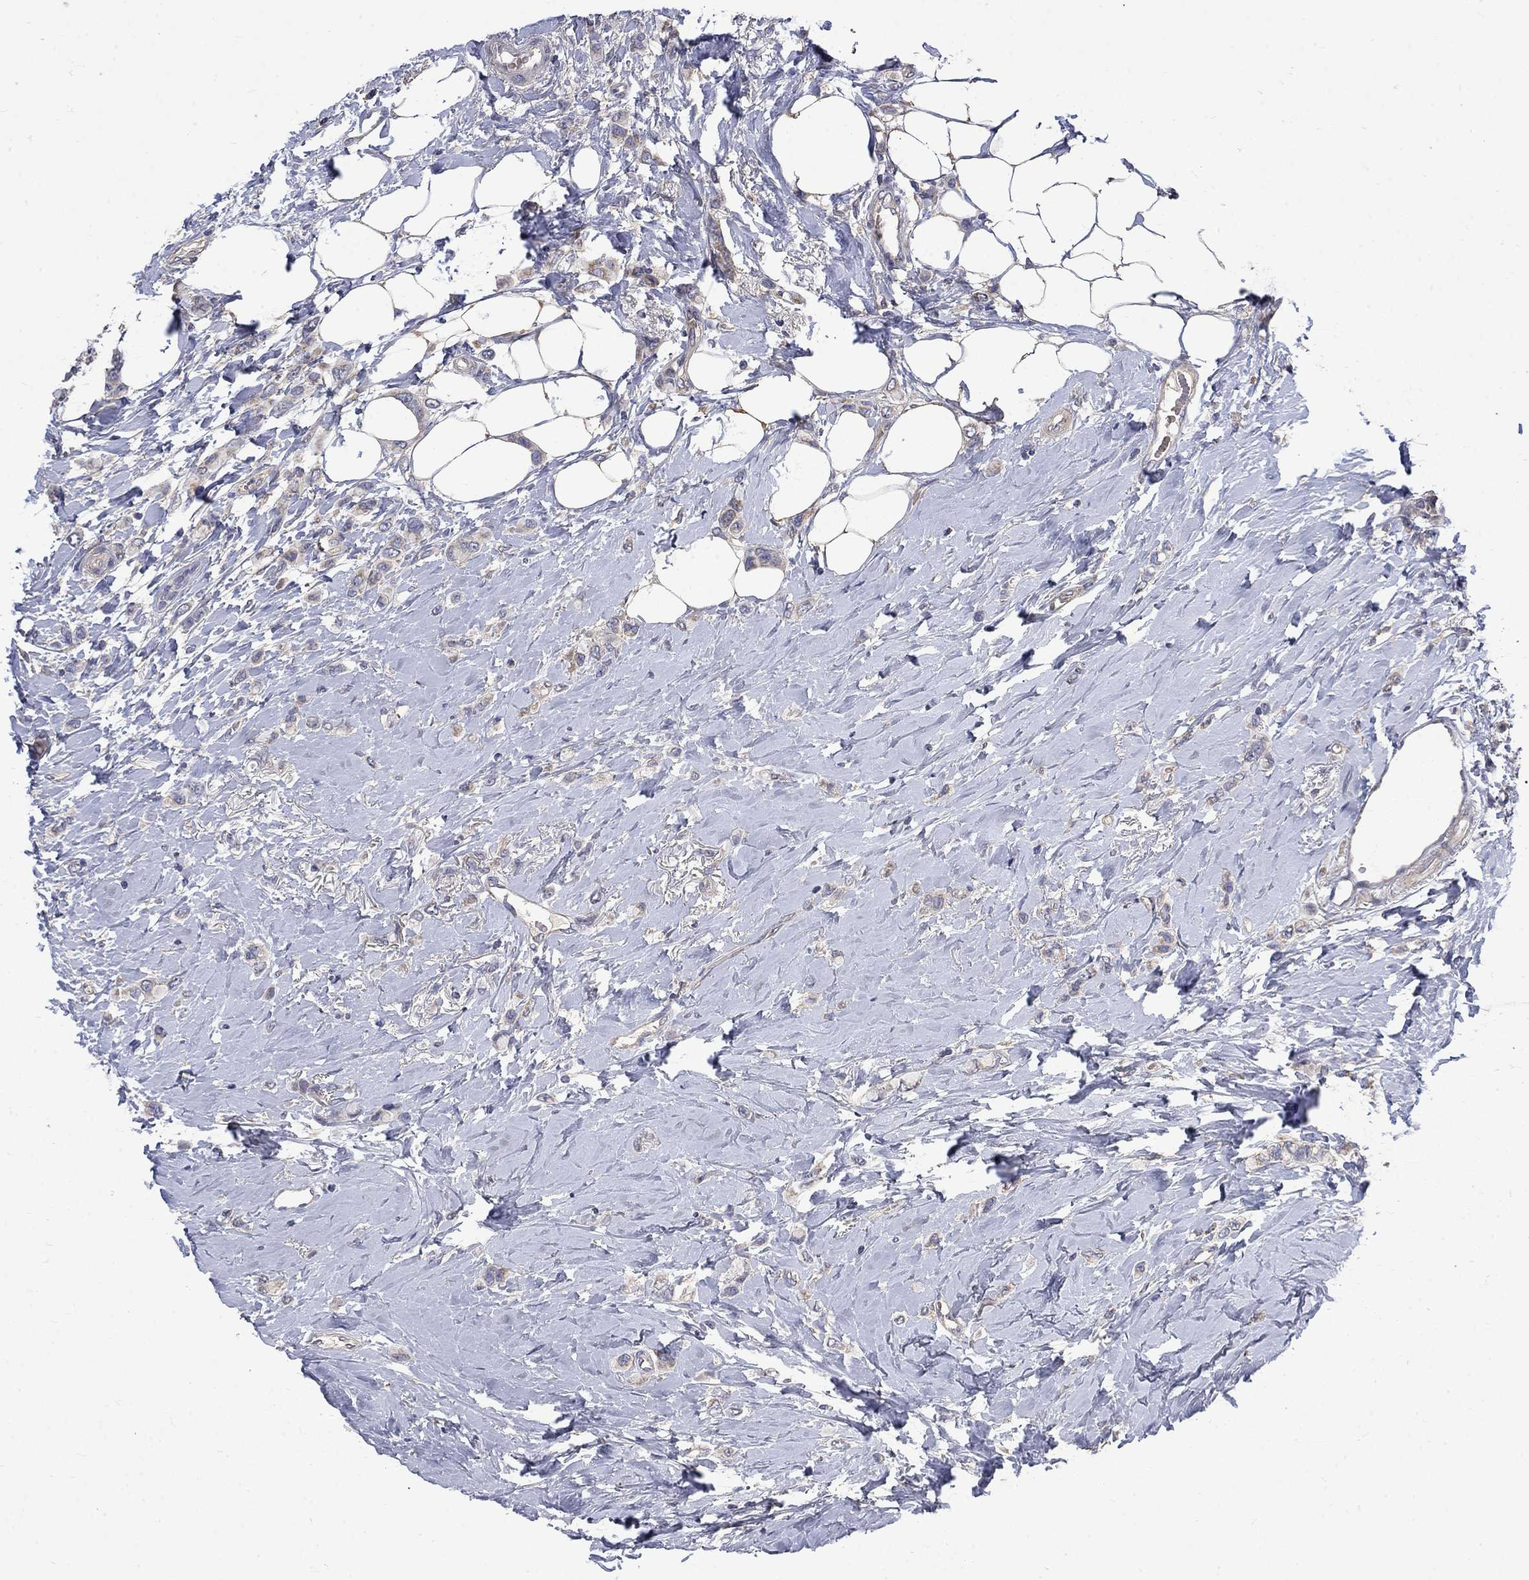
{"staining": {"intensity": "weak", "quantity": "25%-75%", "location": "cytoplasmic/membranous"}, "tissue": "breast cancer", "cell_type": "Tumor cells", "image_type": "cancer", "snomed": [{"axis": "morphology", "description": "Lobular carcinoma"}, {"axis": "topography", "description": "Breast"}], "caption": "Protein staining of breast cancer tissue demonstrates weak cytoplasmic/membranous expression in approximately 25%-75% of tumor cells. Immunohistochemistry (ihc) stains the protein in brown and the nuclei are stained blue.", "gene": "HSPA12A", "patient": {"sex": "female", "age": 66}}